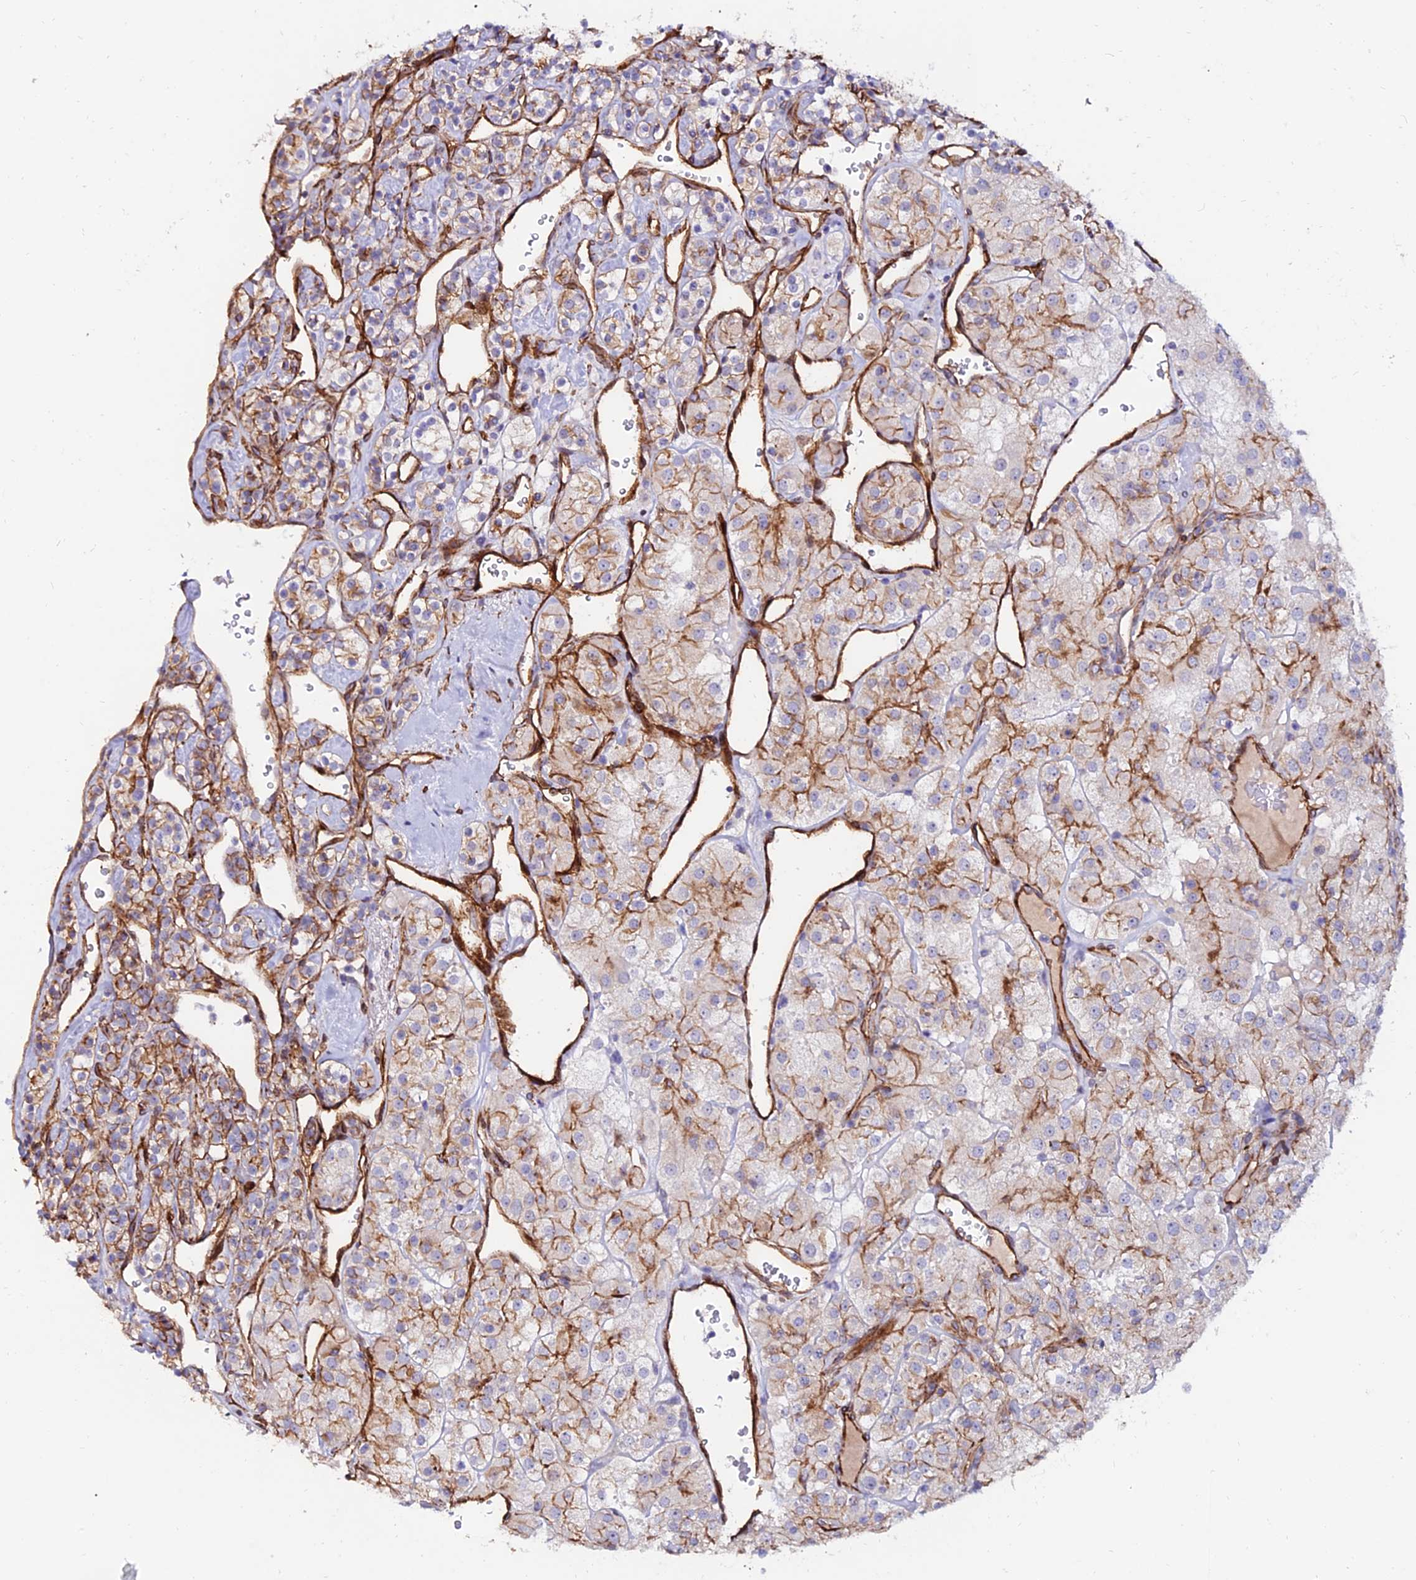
{"staining": {"intensity": "moderate", "quantity": "25%-75%", "location": "cytoplasmic/membranous"}, "tissue": "renal cancer", "cell_type": "Tumor cells", "image_type": "cancer", "snomed": [{"axis": "morphology", "description": "Adenocarcinoma, NOS"}, {"axis": "topography", "description": "Kidney"}], "caption": "Renal adenocarcinoma was stained to show a protein in brown. There is medium levels of moderate cytoplasmic/membranous expression in about 25%-75% of tumor cells. (brown staining indicates protein expression, while blue staining denotes nuclei).", "gene": "ALDH3B2", "patient": {"sex": "male", "age": 77}}